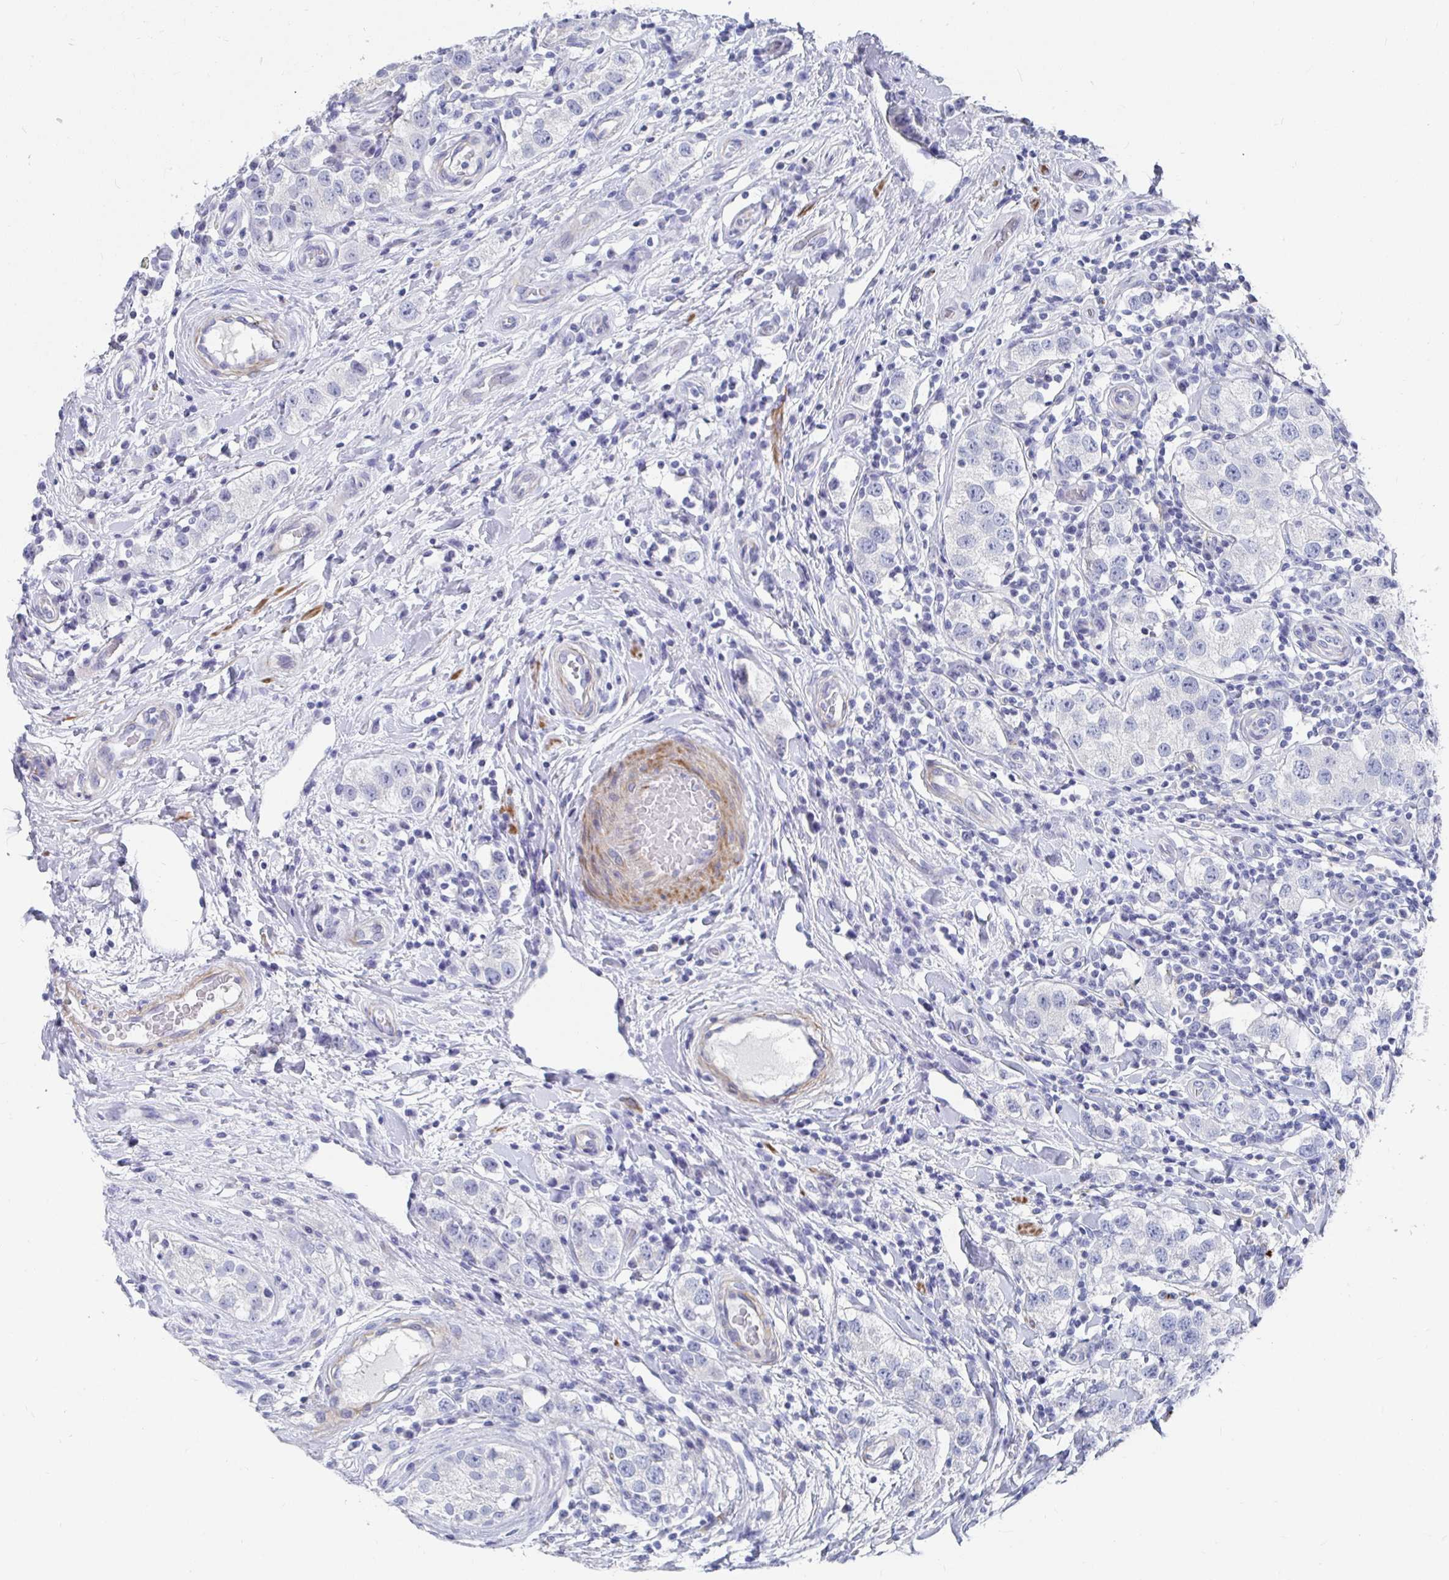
{"staining": {"intensity": "negative", "quantity": "none", "location": "none"}, "tissue": "testis cancer", "cell_type": "Tumor cells", "image_type": "cancer", "snomed": [{"axis": "morphology", "description": "Seminoma, NOS"}, {"axis": "topography", "description": "Testis"}], "caption": "The IHC photomicrograph has no significant expression in tumor cells of testis seminoma tissue.", "gene": "ZFP82", "patient": {"sex": "male", "age": 34}}